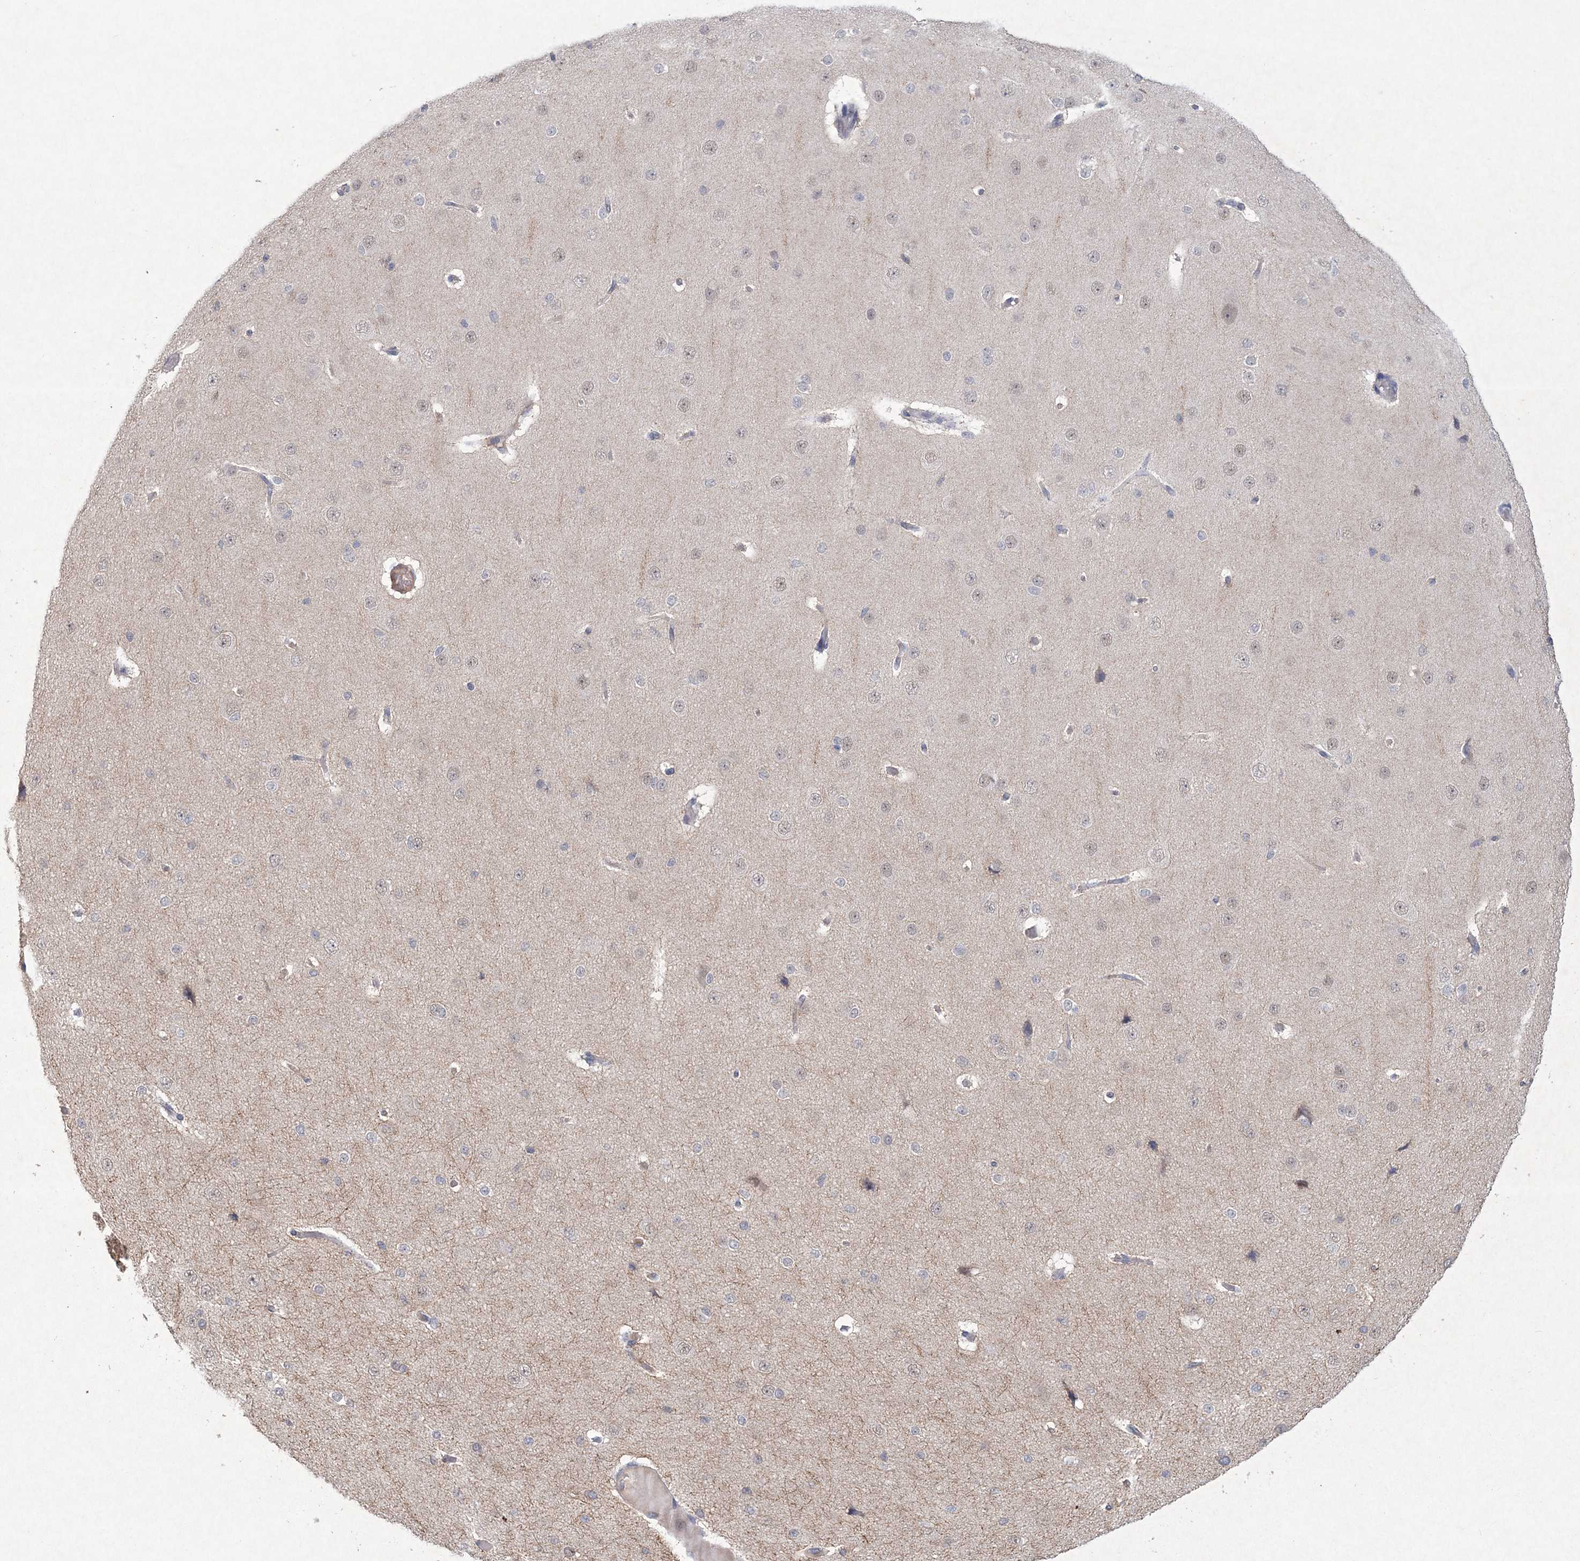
{"staining": {"intensity": "weak", "quantity": "<25%", "location": "cytoplasmic/membranous"}, "tissue": "cerebral cortex", "cell_type": "Endothelial cells", "image_type": "normal", "snomed": [{"axis": "morphology", "description": "Normal tissue, NOS"}, {"axis": "morphology", "description": "Developmental malformation"}, {"axis": "topography", "description": "Cerebral cortex"}], "caption": "High power microscopy micrograph of an immunohistochemistry image of benign cerebral cortex, revealing no significant staining in endothelial cells. The staining was performed using DAB (3,3'-diaminobenzidine) to visualize the protein expression in brown, while the nuclei were stained in blue with hematoxylin (Magnification: 20x).", "gene": "DPCD", "patient": {"sex": "female", "age": 30}}